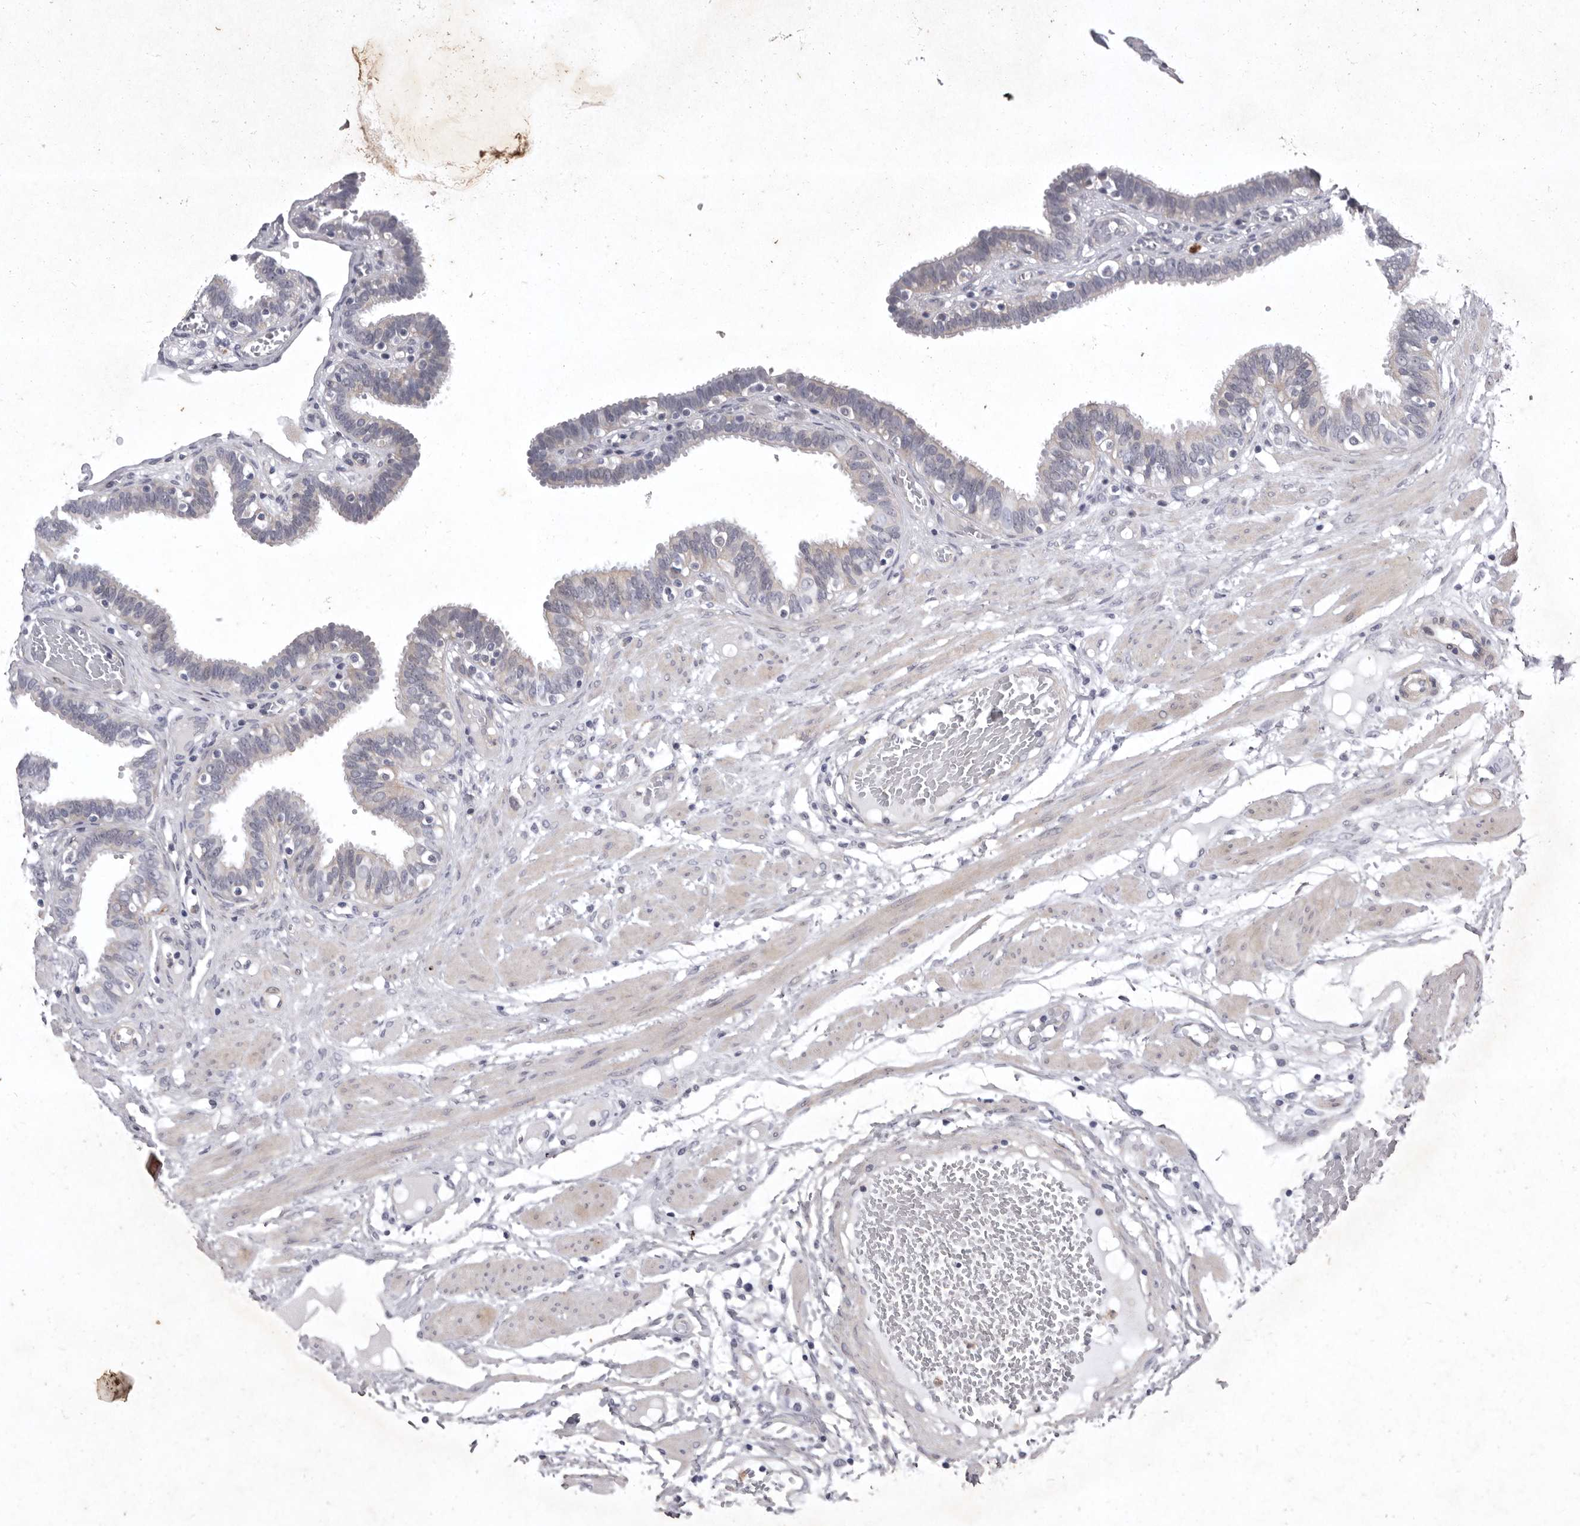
{"staining": {"intensity": "negative", "quantity": "none", "location": "none"}, "tissue": "fallopian tube", "cell_type": "Glandular cells", "image_type": "normal", "snomed": [{"axis": "morphology", "description": "Normal tissue, NOS"}, {"axis": "topography", "description": "Fallopian tube"}, {"axis": "topography", "description": "Placenta"}], "caption": "Protein analysis of benign fallopian tube shows no significant expression in glandular cells.", "gene": "NKAIN4", "patient": {"sex": "female", "age": 32}}